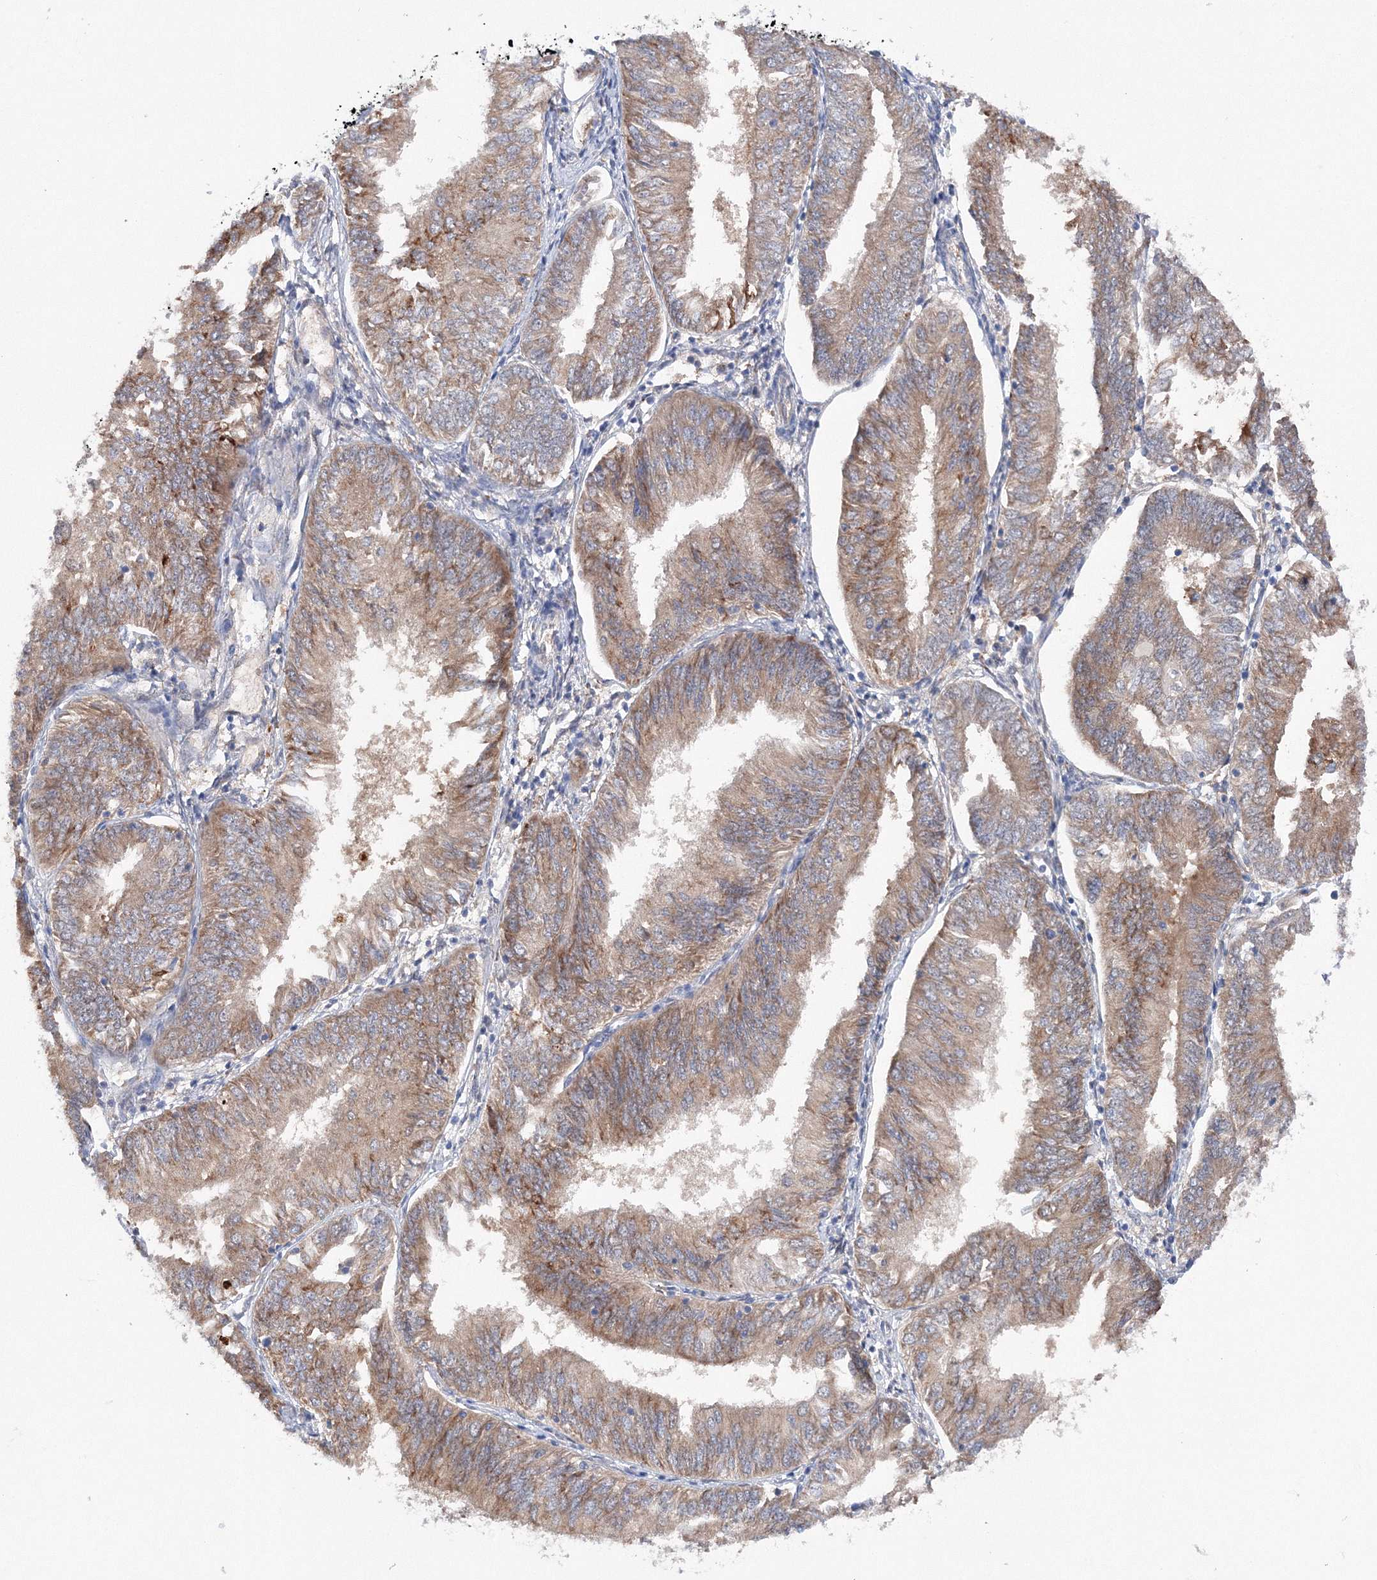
{"staining": {"intensity": "moderate", "quantity": ">75%", "location": "cytoplasmic/membranous"}, "tissue": "endometrial cancer", "cell_type": "Tumor cells", "image_type": "cancer", "snomed": [{"axis": "morphology", "description": "Adenocarcinoma, NOS"}, {"axis": "topography", "description": "Endometrium"}], "caption": "Human endometrial cancer (adenocarcinoma) stained with a protein marker demonstrates moderate staining in tumor cells.", "gene": "DIS3L2", "patient": {"sex": "female", "age": 58}}